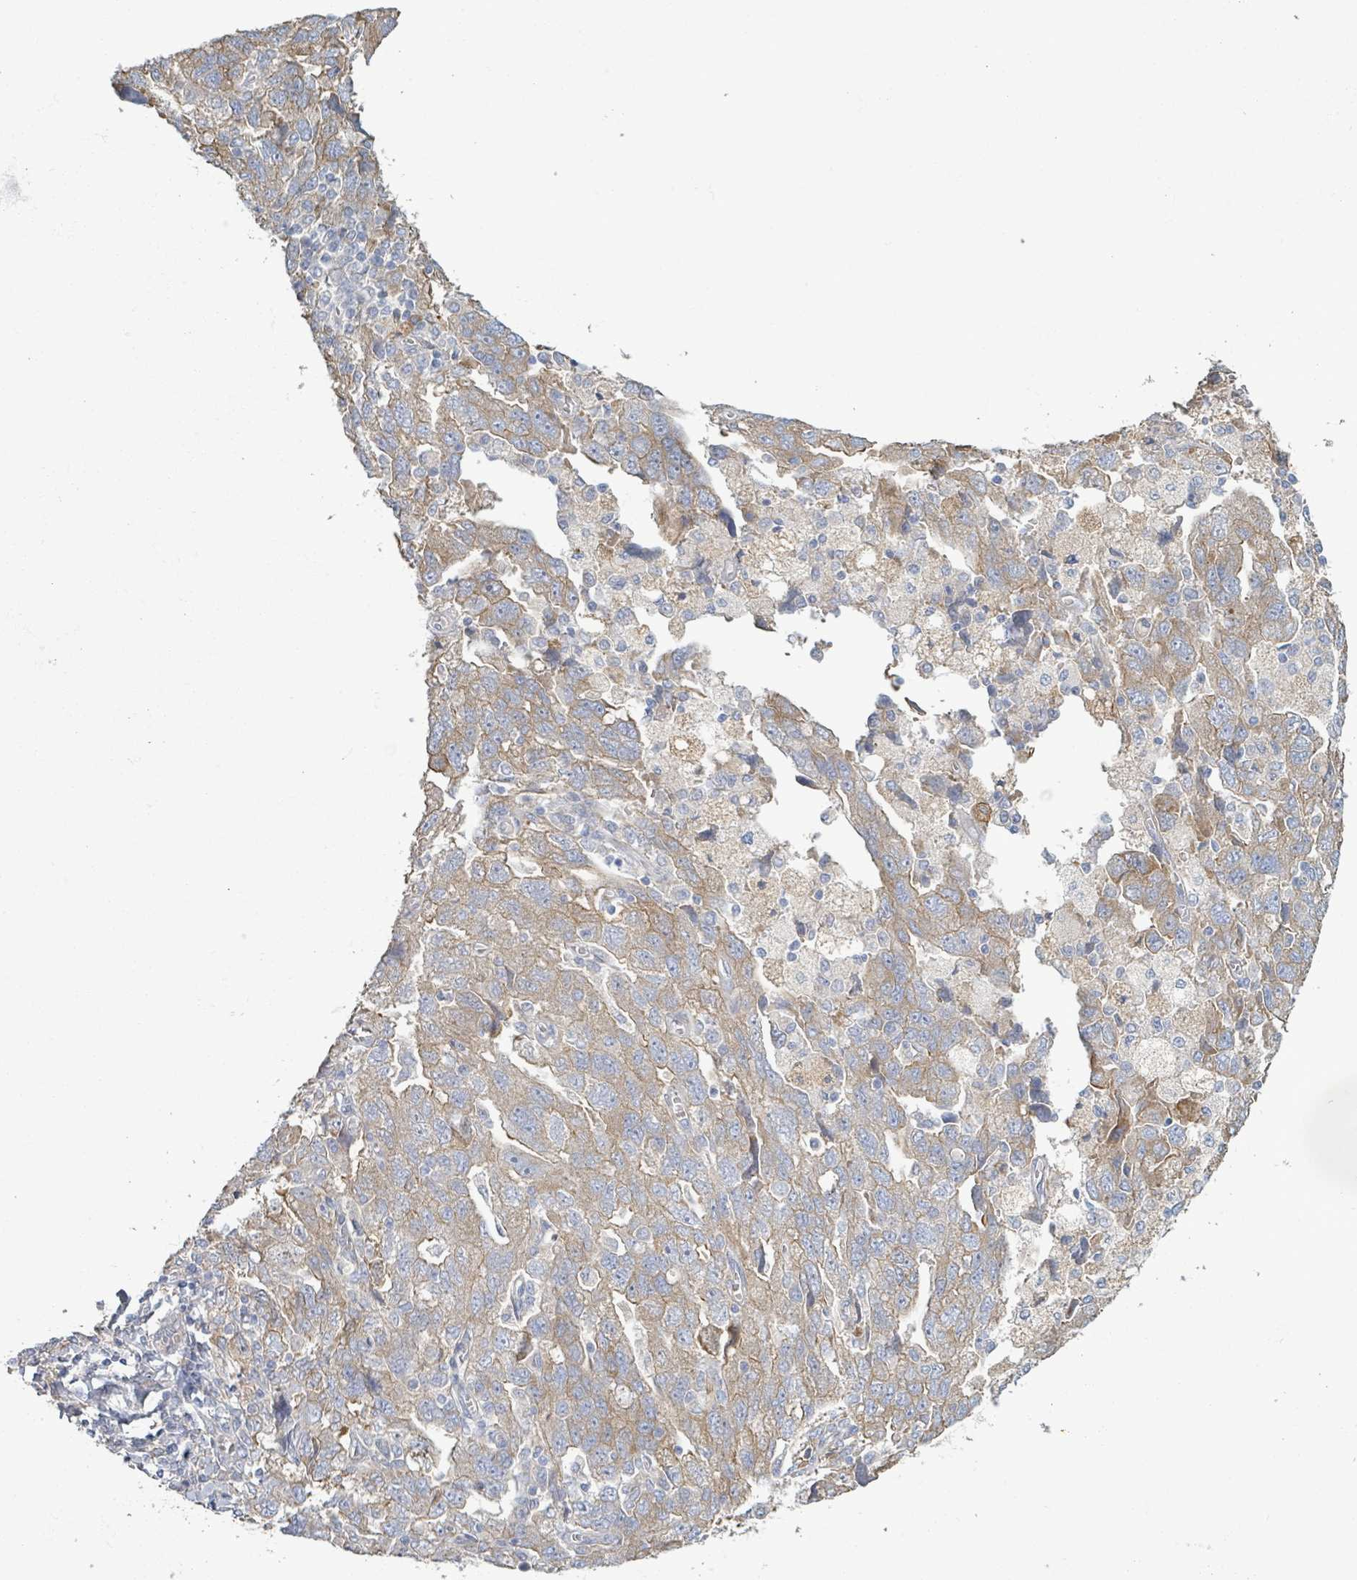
{"staining": {"intensity": "moderate", "quantity": "25%-75%", "location": "cytoplasmic/membranous"}, "tissue": "ovarian cancer", "cell_type": "Tumor cells", "image_type": "cancer", "snomed": [{"axis": "morphology", "description": "Carcinoma, NOS"}, {"axis": "morphology", "description": "Cystadenocarcinoma, serous, NOS"}, {"axis": "topography", "description": "Ovary"}], "caption": "The immunohistochemical stain shows moderate cytoplasmic/membranous positivity in tumor cells of serous cystadenocarcinoma (ovarian) tissue.", "gene": "COL13A1", "patient": {"sex": "female", "age": 69}}